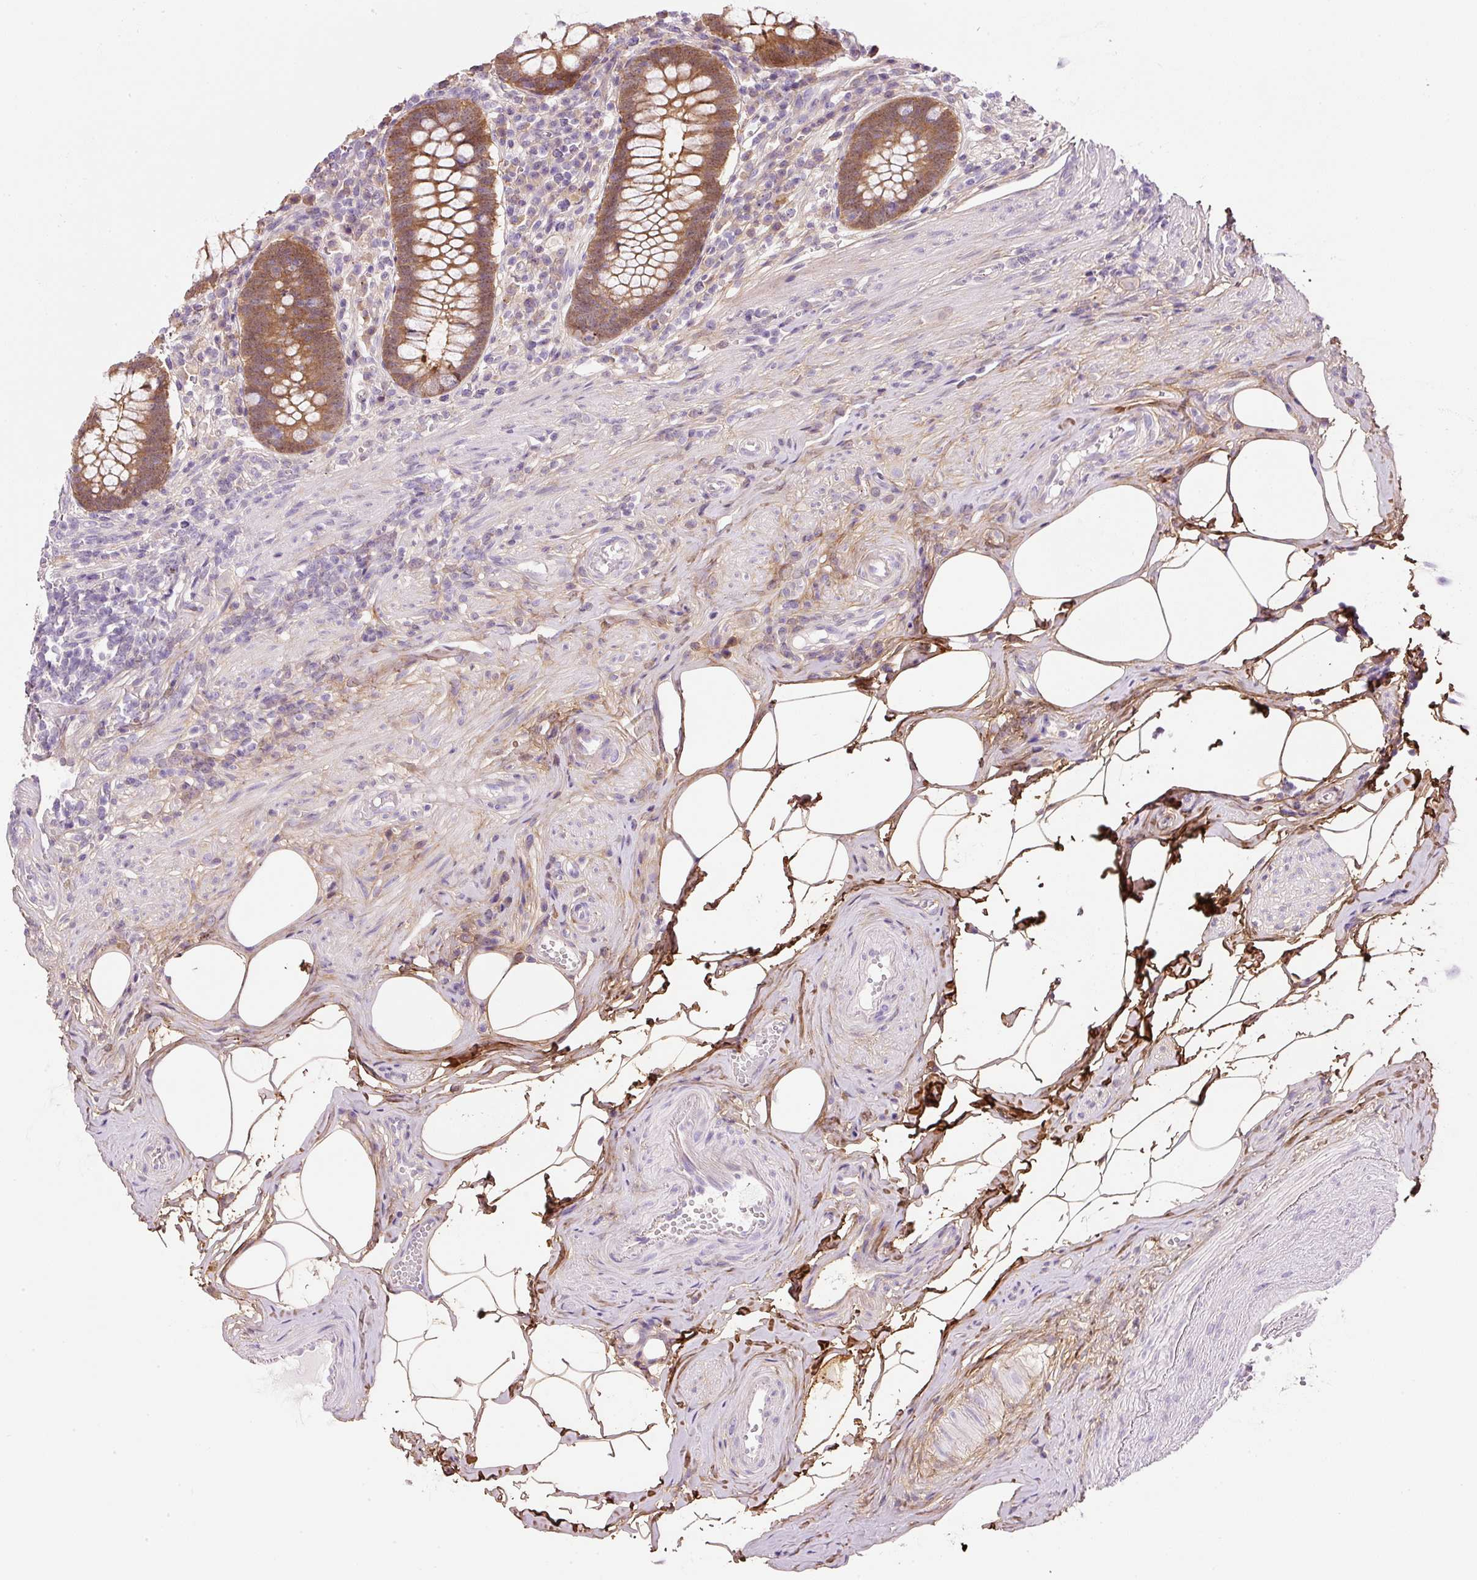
{"staining": {"intensity": "strong", "quantity": ">75%", "location": "cytoplasmic/membranous"}, "tissue": "appendix", "cell_type": "Glandular cells", "image_type": "normal", "snomed": [{"axis": "morphology", "description": "Normal tissue, NOS"}, {"axis": "topography", "description": "Appendix"}], "caption": "A brown stain highlights strong cytoplasmic/membranous positivity of a protein in glandular cells of normal appendix.", "gene": "SOS2", "patient": {"sex": "female", "age": 56}}